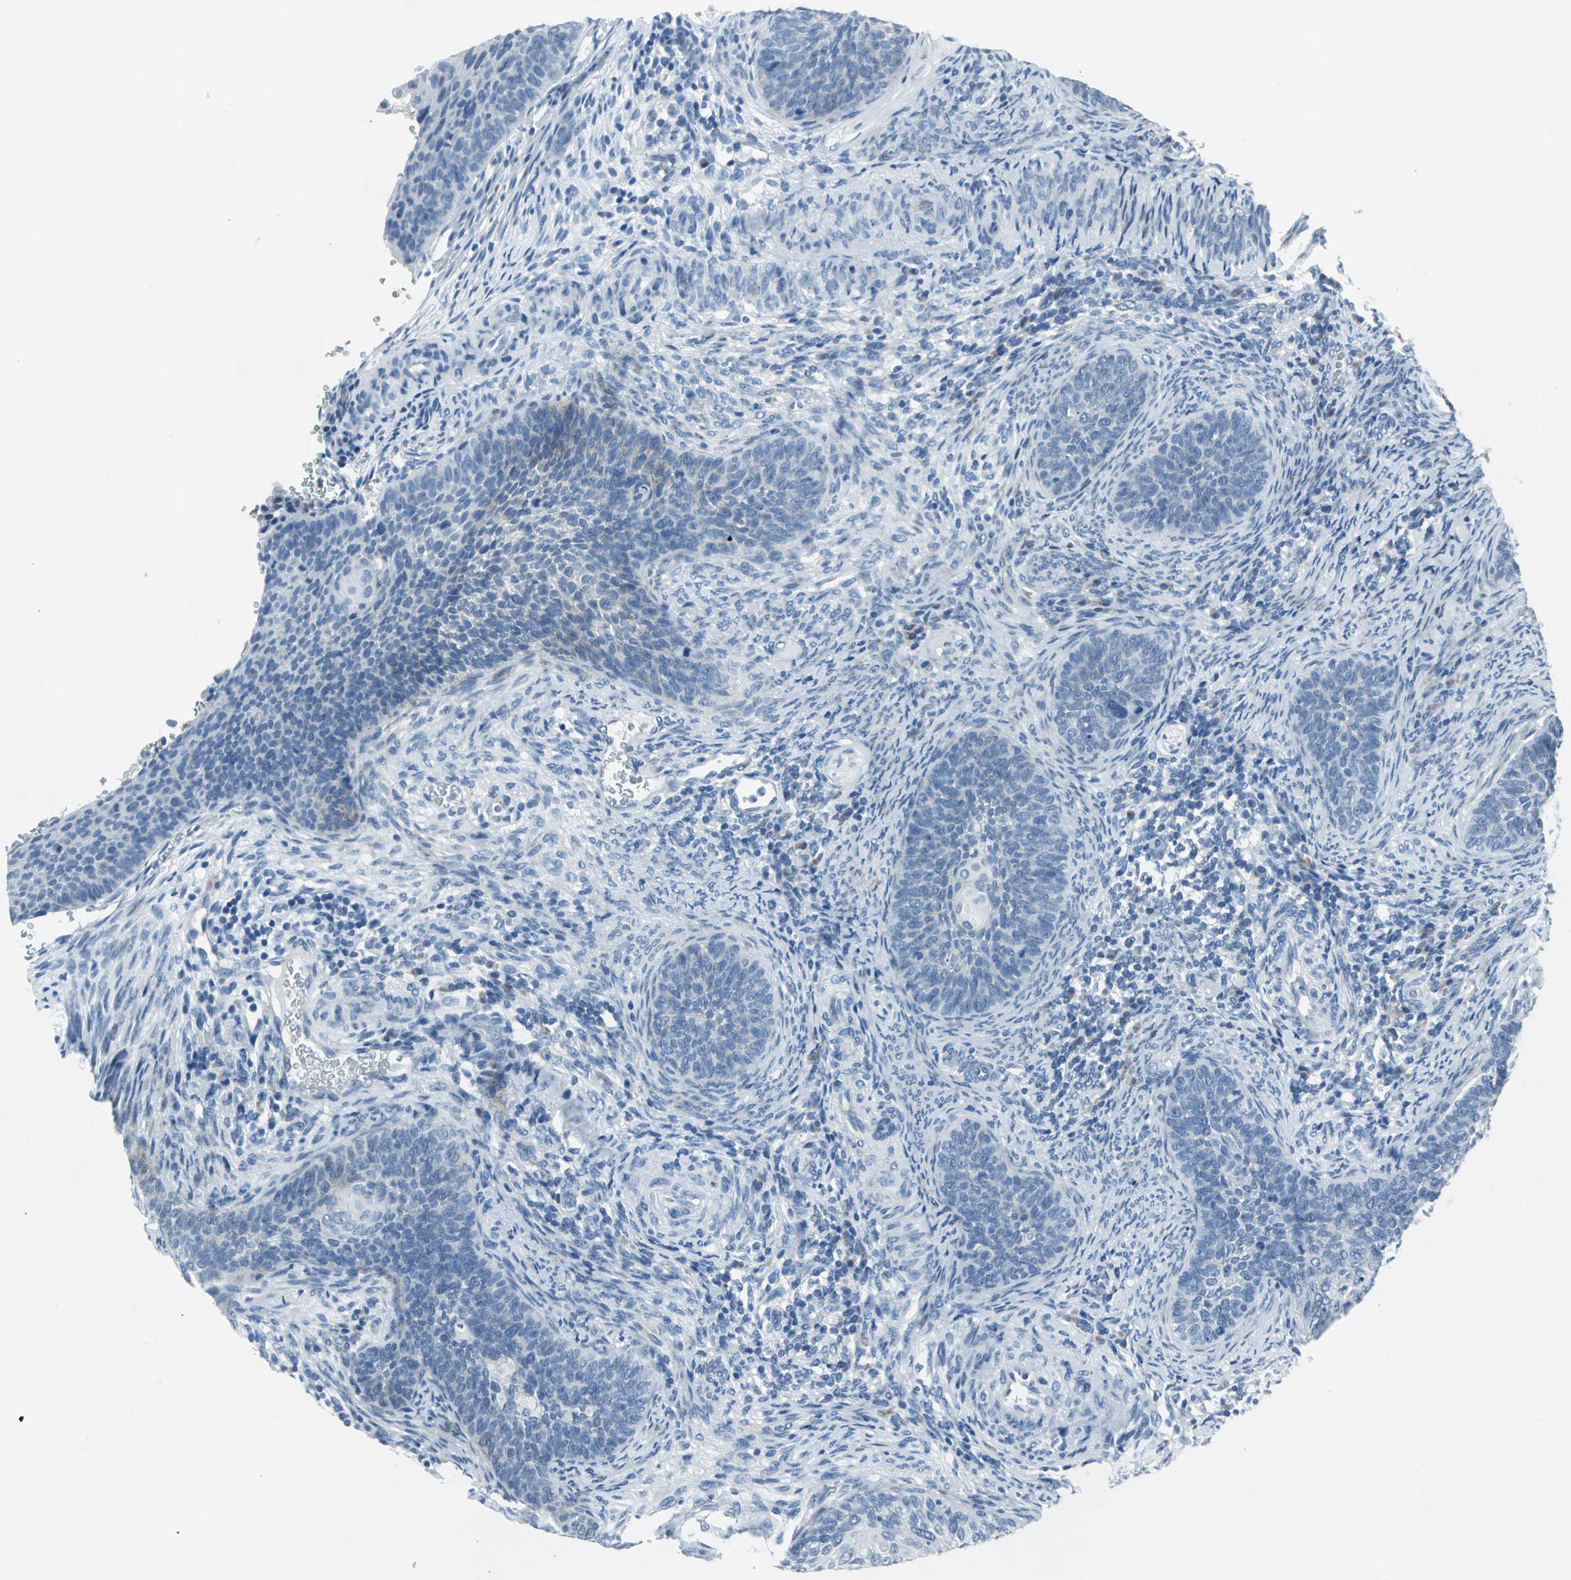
{"staining": {"intensity": "negative", "quantity": "none", "location": "none"}, "tissue": "cervical cancer", "cell_type": "Tumor cells", "image_type": "cancer", "snomed": [{"axis": "morphology", "description": "Squamous cell carcinoma, NOS"}, {"axis": "topography", "description": "Cervix"}], "caption": "An immunohistochemistry (IHC) histopathology image of squamous cell carcinoma (cervical) is shown. There is no staining in tumor cells of squamous cell carcinoma (cervical). (DAB (3,3'-diaminobenzidine) IHC, high magnification).", "gene": "DNAI2", "patient": {"sex": "female", "age": 33}}